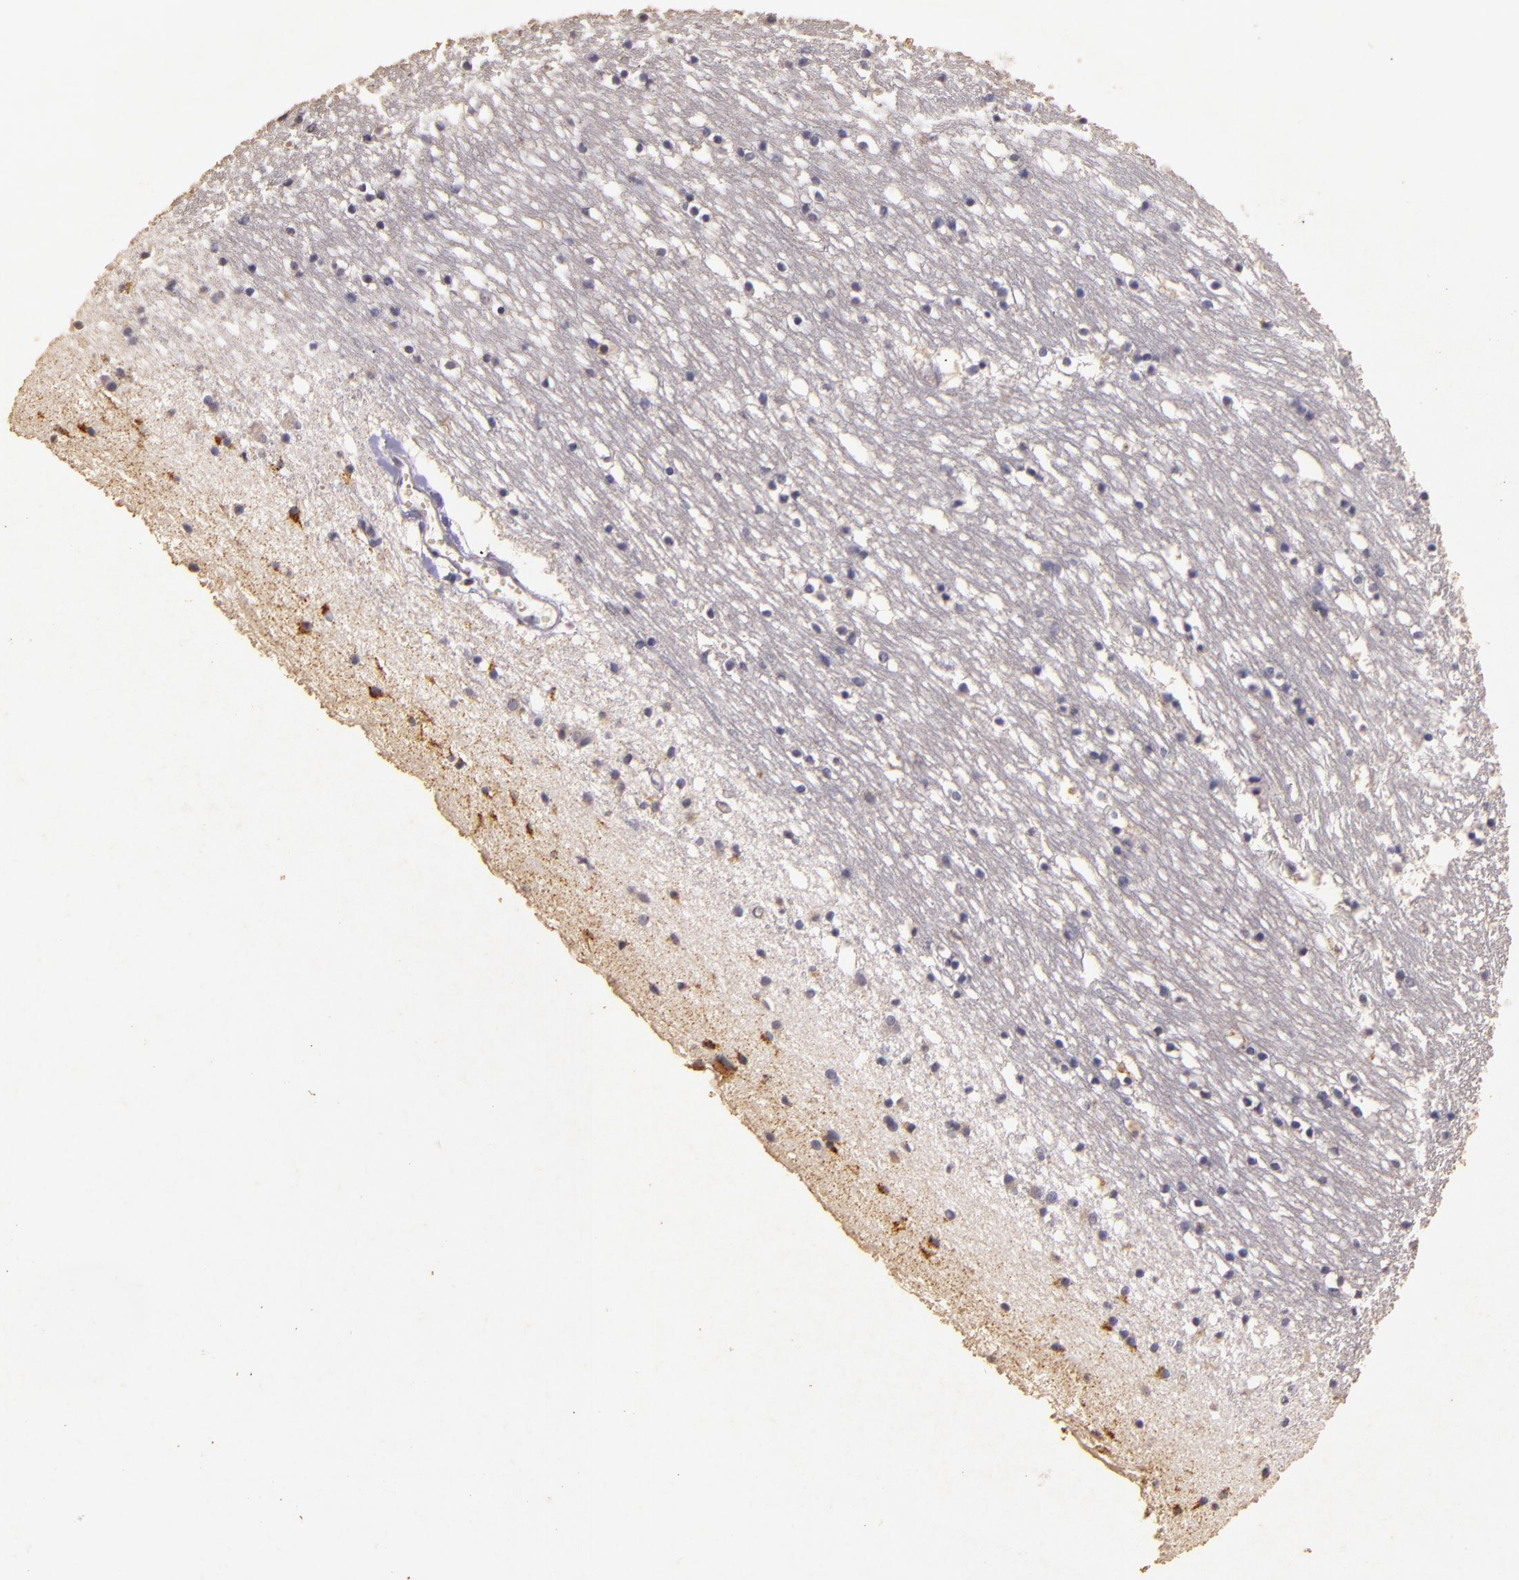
{"staining": {"intensity": "negative", "quantity": "none", "location": "none"}, "tissue": "caudate", "cell_type": "Glial cells", "image_type": "normal", "snomed": [{"axis": "morphology", "description": "Normal tissue, NOS"}, {"axis": "topography", "description": "Lateral ventricle wall"}], "caption": "A high-resolution photomicrograph shows immunohistochemistry staining of unremarkable caudate, which demonstrates no significant positivity in glial cells.", "gene": "BCL2L13", "patient": {"sex": "male", "age": 45}}